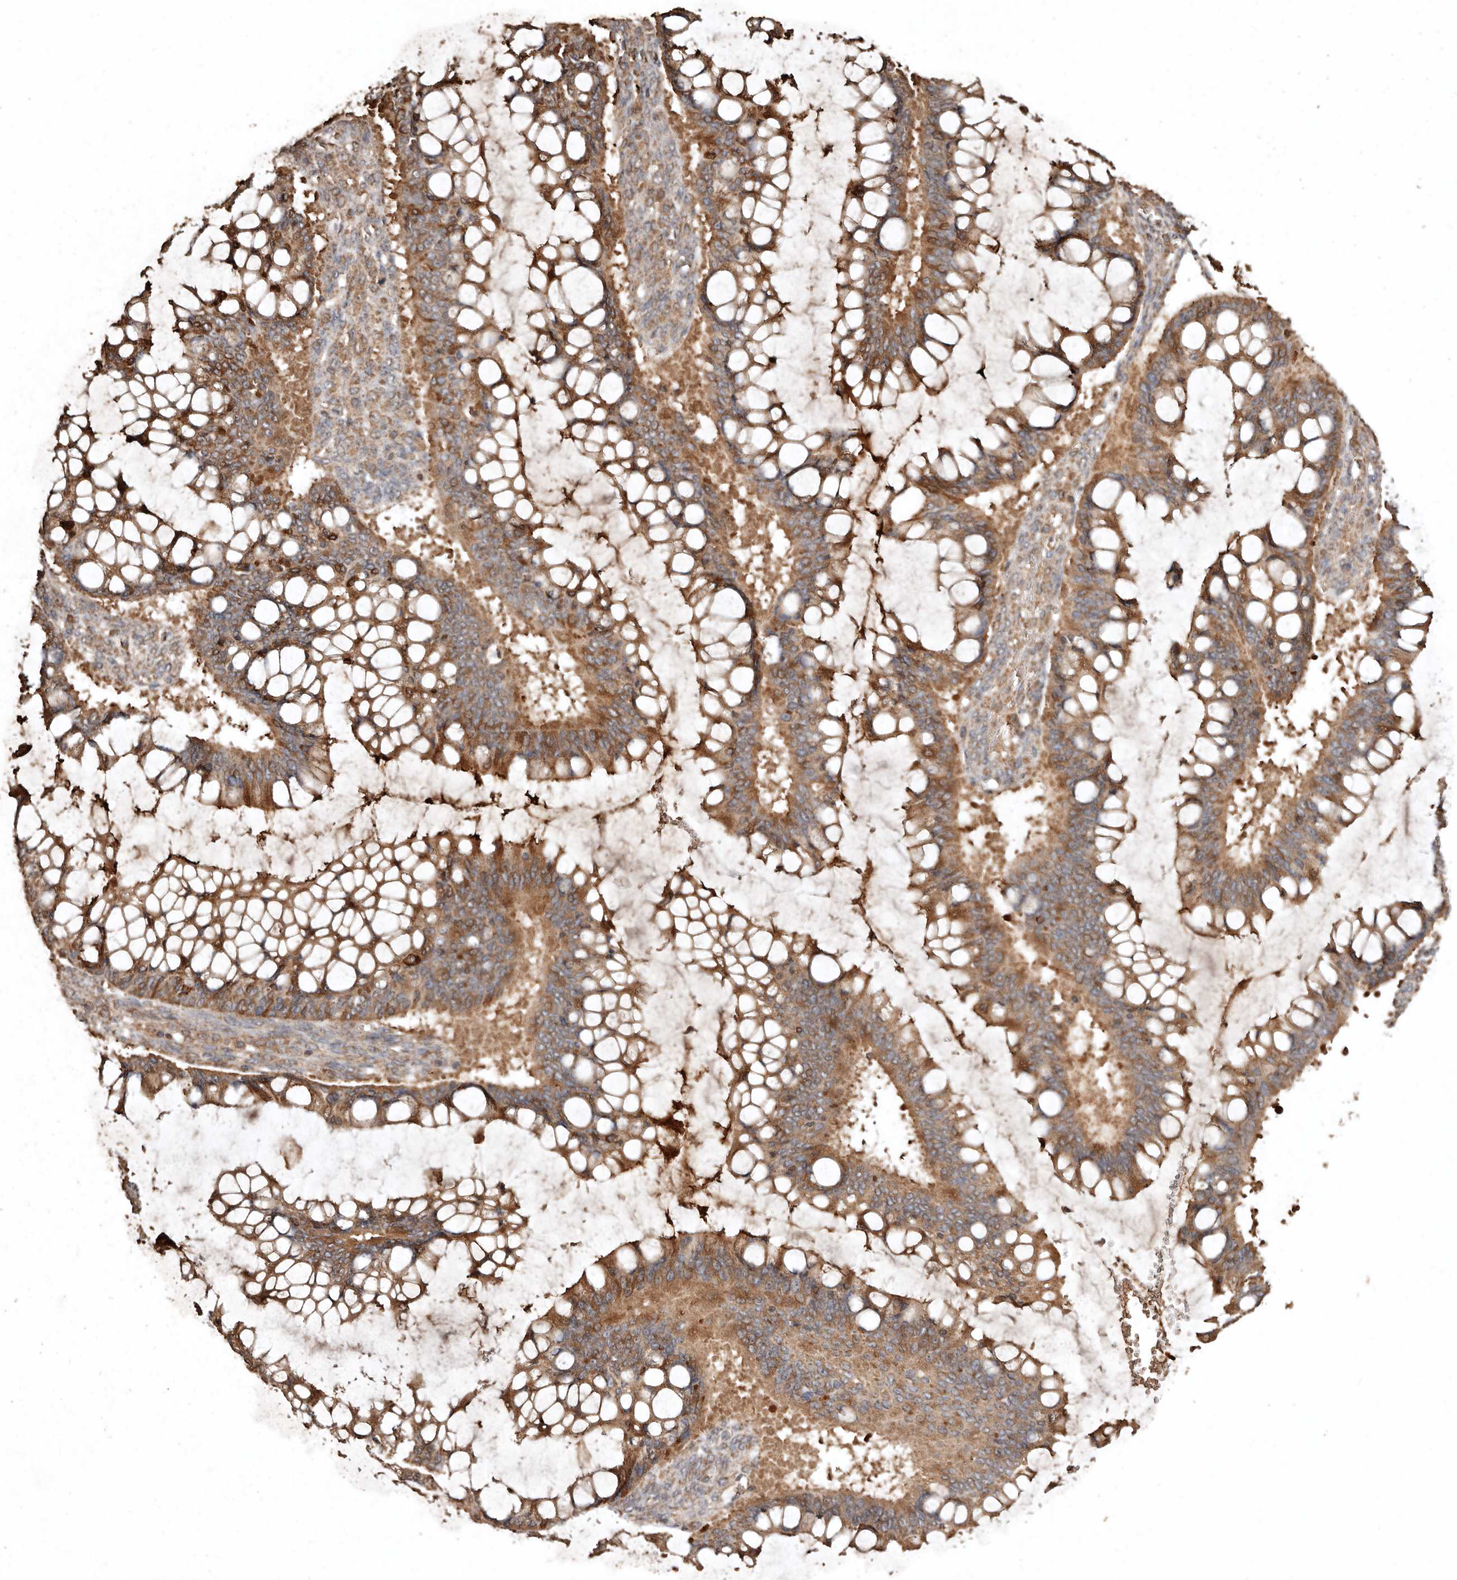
{"staining": {"intensity": "moderate", "quantity": ">75%", "location": "cytoplasmic/membranous"}, "tissue": "ovarian cancer", "cell_type": "Tumor cells", "image_type": "cancer", "snomed": [{"axis": "morphology", "description": "Cystadenocarcinoma, mucinous, NOS"}, {"axis": "topography", "description": "Ovary"}], "caption": "This is an image of immunohistochemistry staining of ovarian mucinous cystadenocarcinoma, which shows moderate staining in the cytoplasmic/membranous of tumor cells.", "gene": "FARS2", "patient": {"sex": "female", "age": 73}}